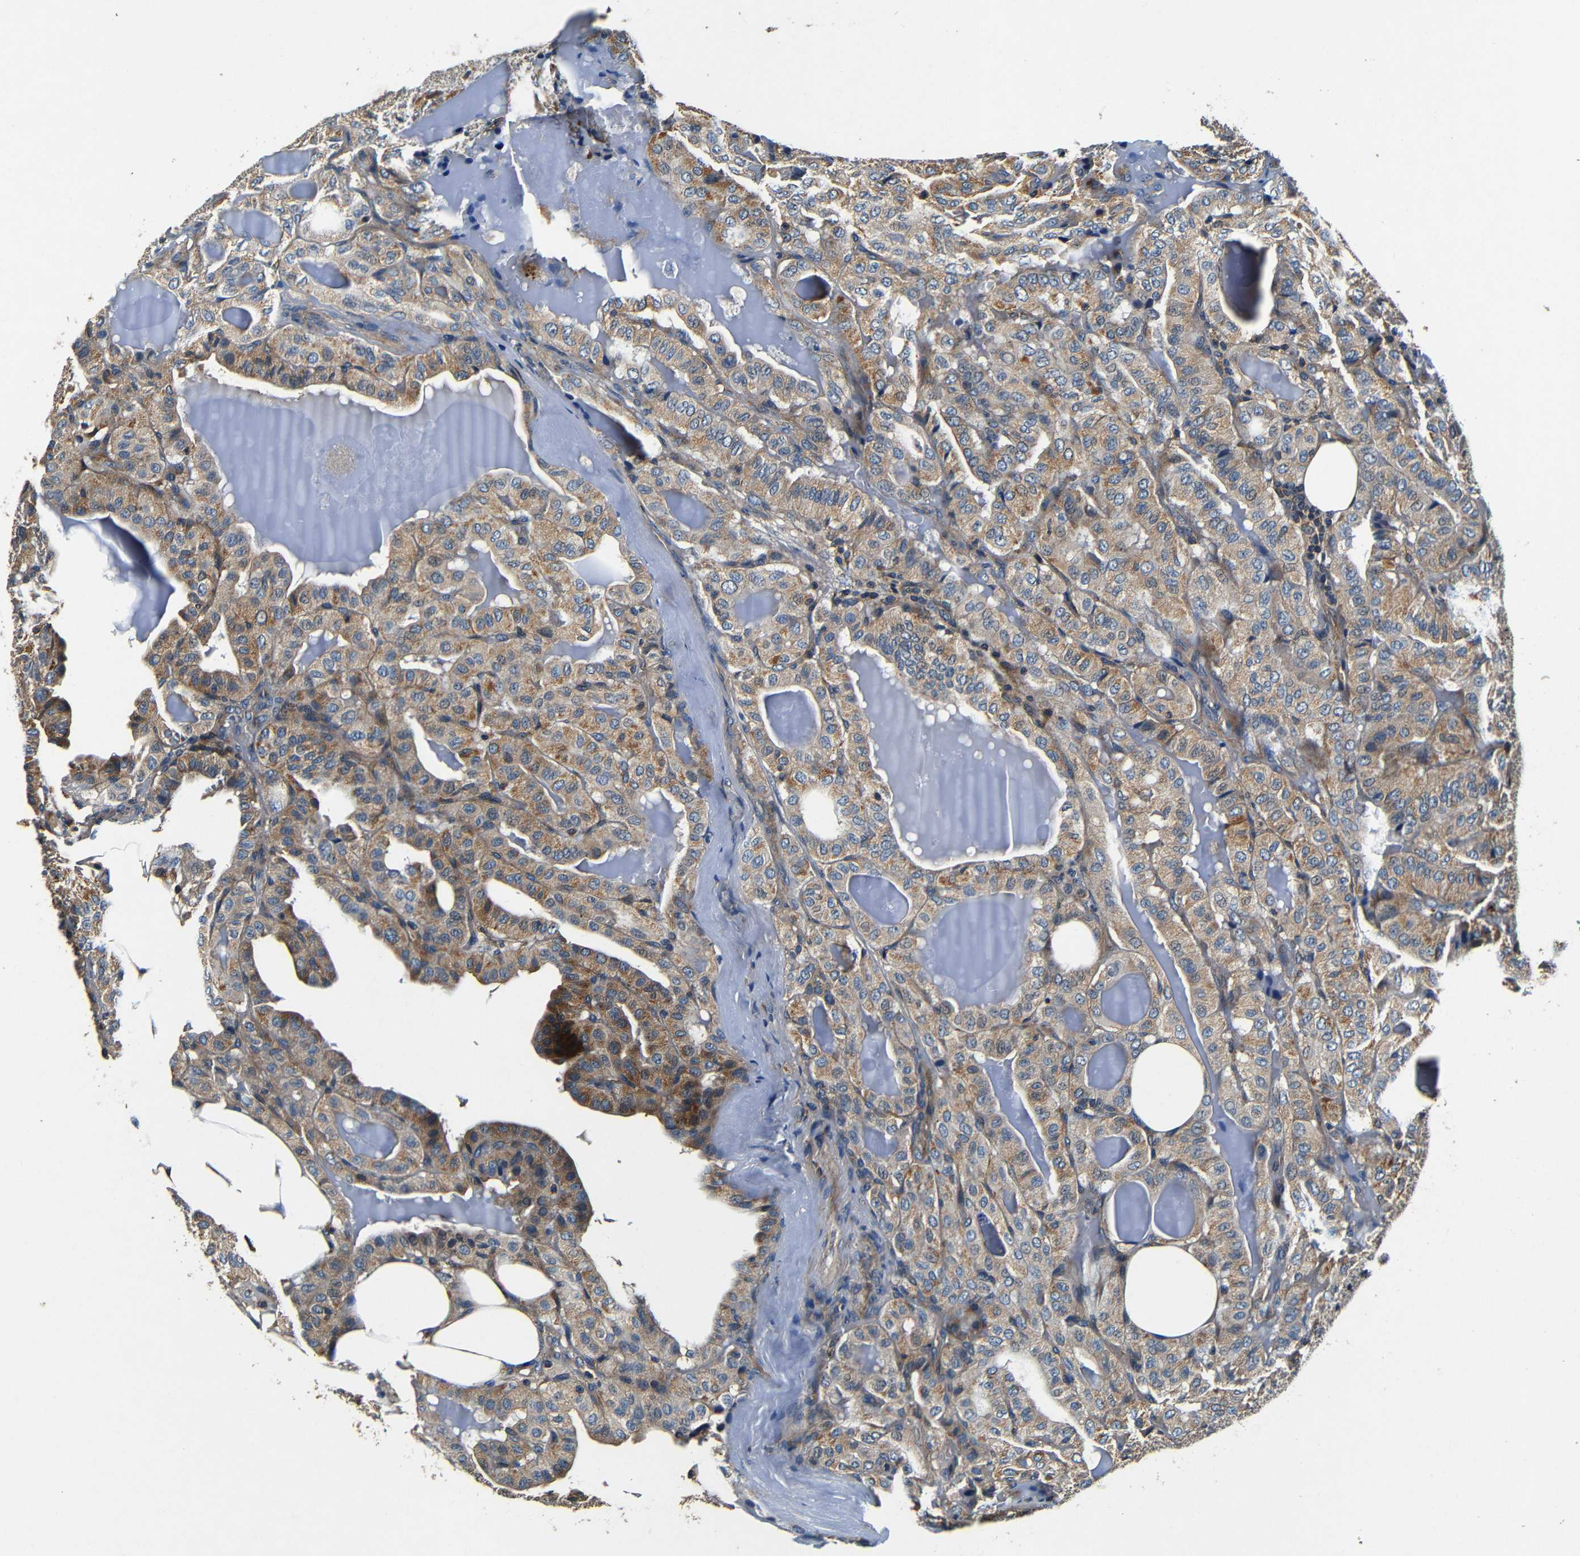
{"staining": {"intensity": "moderate", "quantity": ">75%", "location": "cytoplasmic/membranous"}, "tissue": "thyroid cancer", "cell_type": "Tumor cells", "image_type": "cancer", "snomed": [{"axis": "morphology", "description": "Papillary adenocarcinoma, NOS"}, {"axis": "topography", "description": "Thyroid gland"}], "caption": "Immunohistochemical staining of human papillary adenocarcinoma (thyroid) displays moderate cytoplasmic/membranous protein staining in approximately >75% of tumor cells.", "gene": "MTX1", "patient": {"sex": "male", "age": 77}}